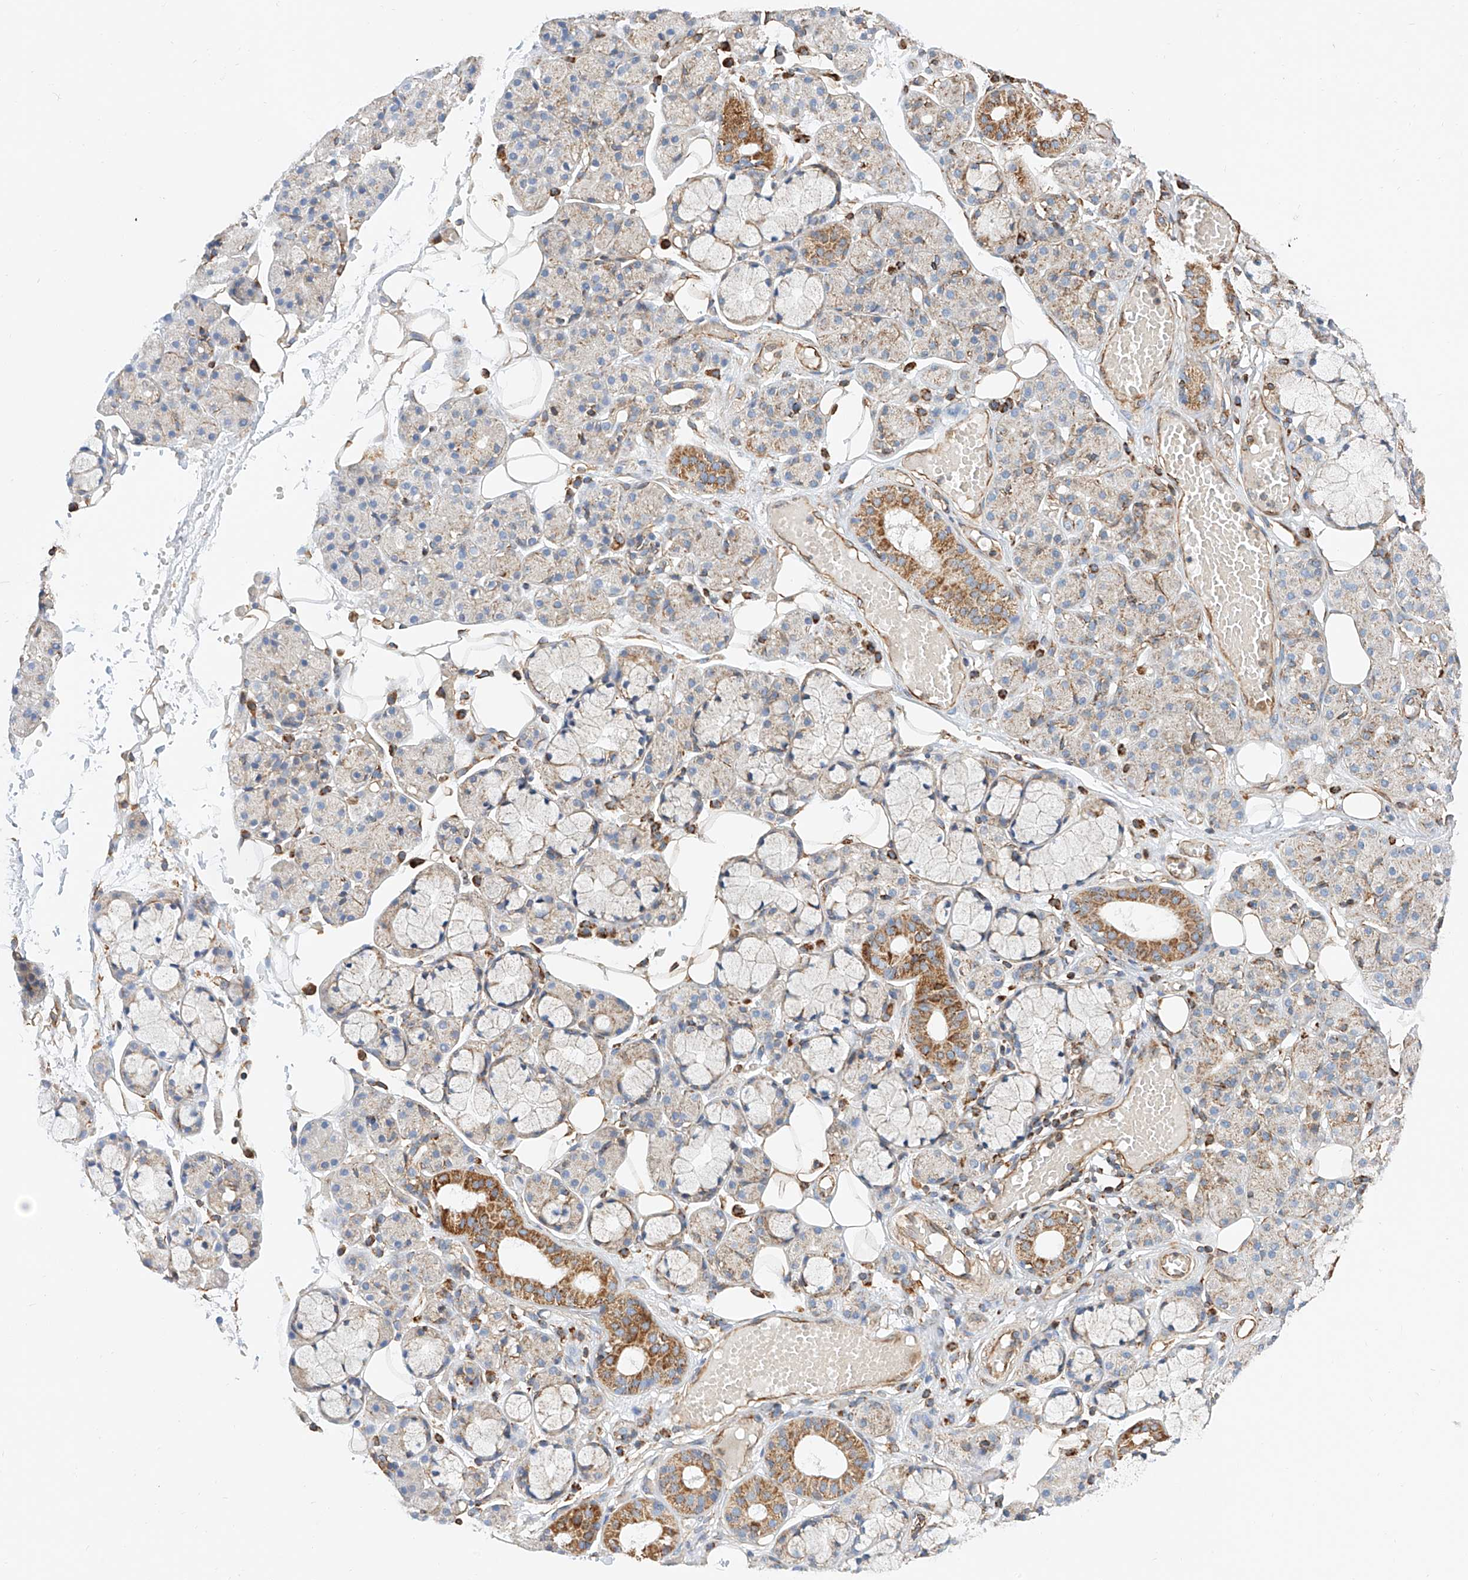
{"staining": {"intensity": "strong", "quantity": "<25%", "location": "cytoplasmic/membranous"}, "tissue": "salivary gland", "cell_type": "Glandular cells", "image_type": "normal", "snomed": [{"axis": "morphology", "description": "Normal tissue, NOS"}, {"axis": "topography", "description": "Salivary gland"}], "caption": "Immunohistochemical staining of unremarkable human salivary gland exhibits <25% levels of strong cytoplasmic/membranous protein expression in approximately <25% of glandular cells. (IHC, brightfield microscopy, high magnification).", "gene": "NDUFV3", "patient": {"sex": "male", "age": 63}}